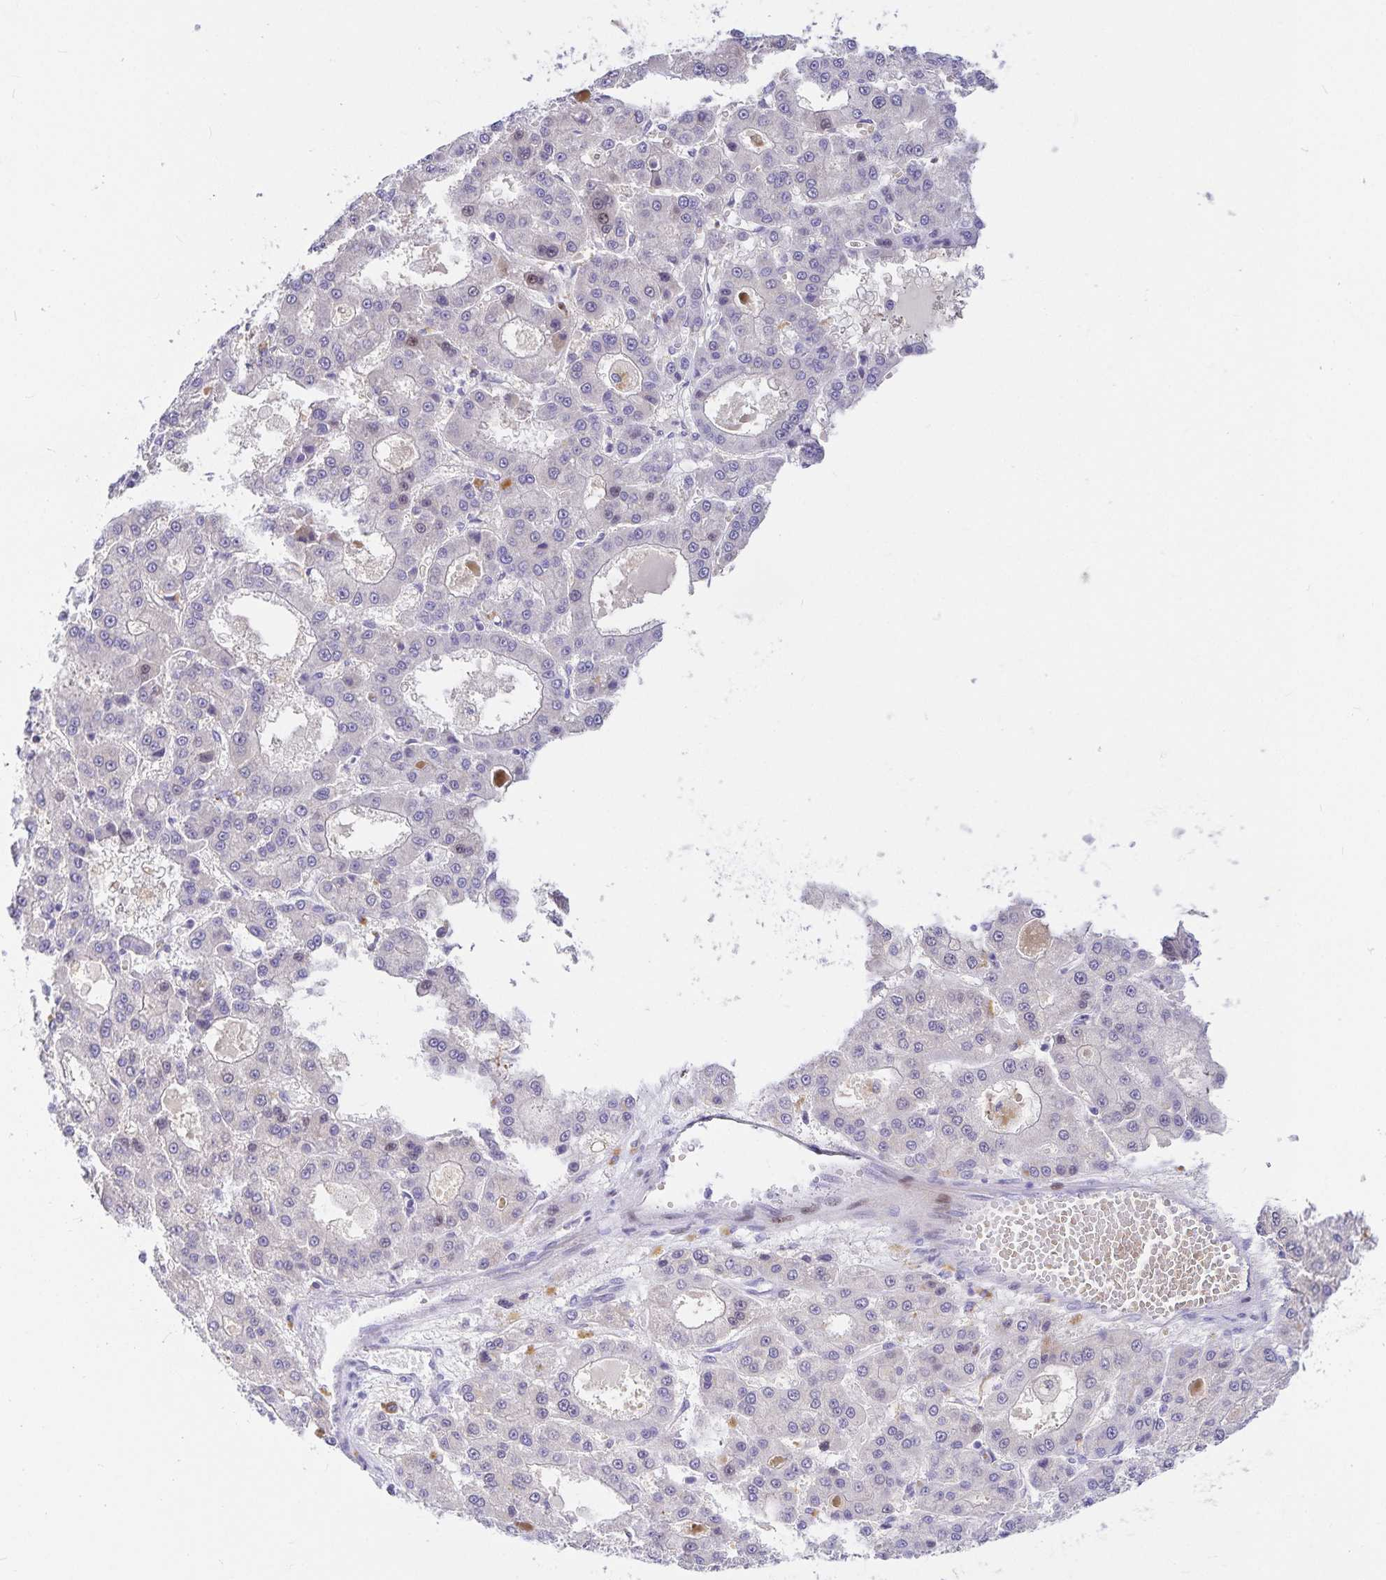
{"staining": {"intensity": "negative", "quantity": "none", "location": "none"}, "tissue": "liver cancer", "cell_type": "Tumor cells", "image_type": "cancer", "snomed": [{"axis": "morphology", "description": "Carcinoma, Hepatocellular, NOS"}, {"axis": "topography", "description": "Liver"}], "caption": "Liver hepatocellular carcinoma was stained to show a protein in brown. There is no significant staining in tumor cells.", "gene": "KBTBD13", "patient": {"sex": "male", "age": 70}}